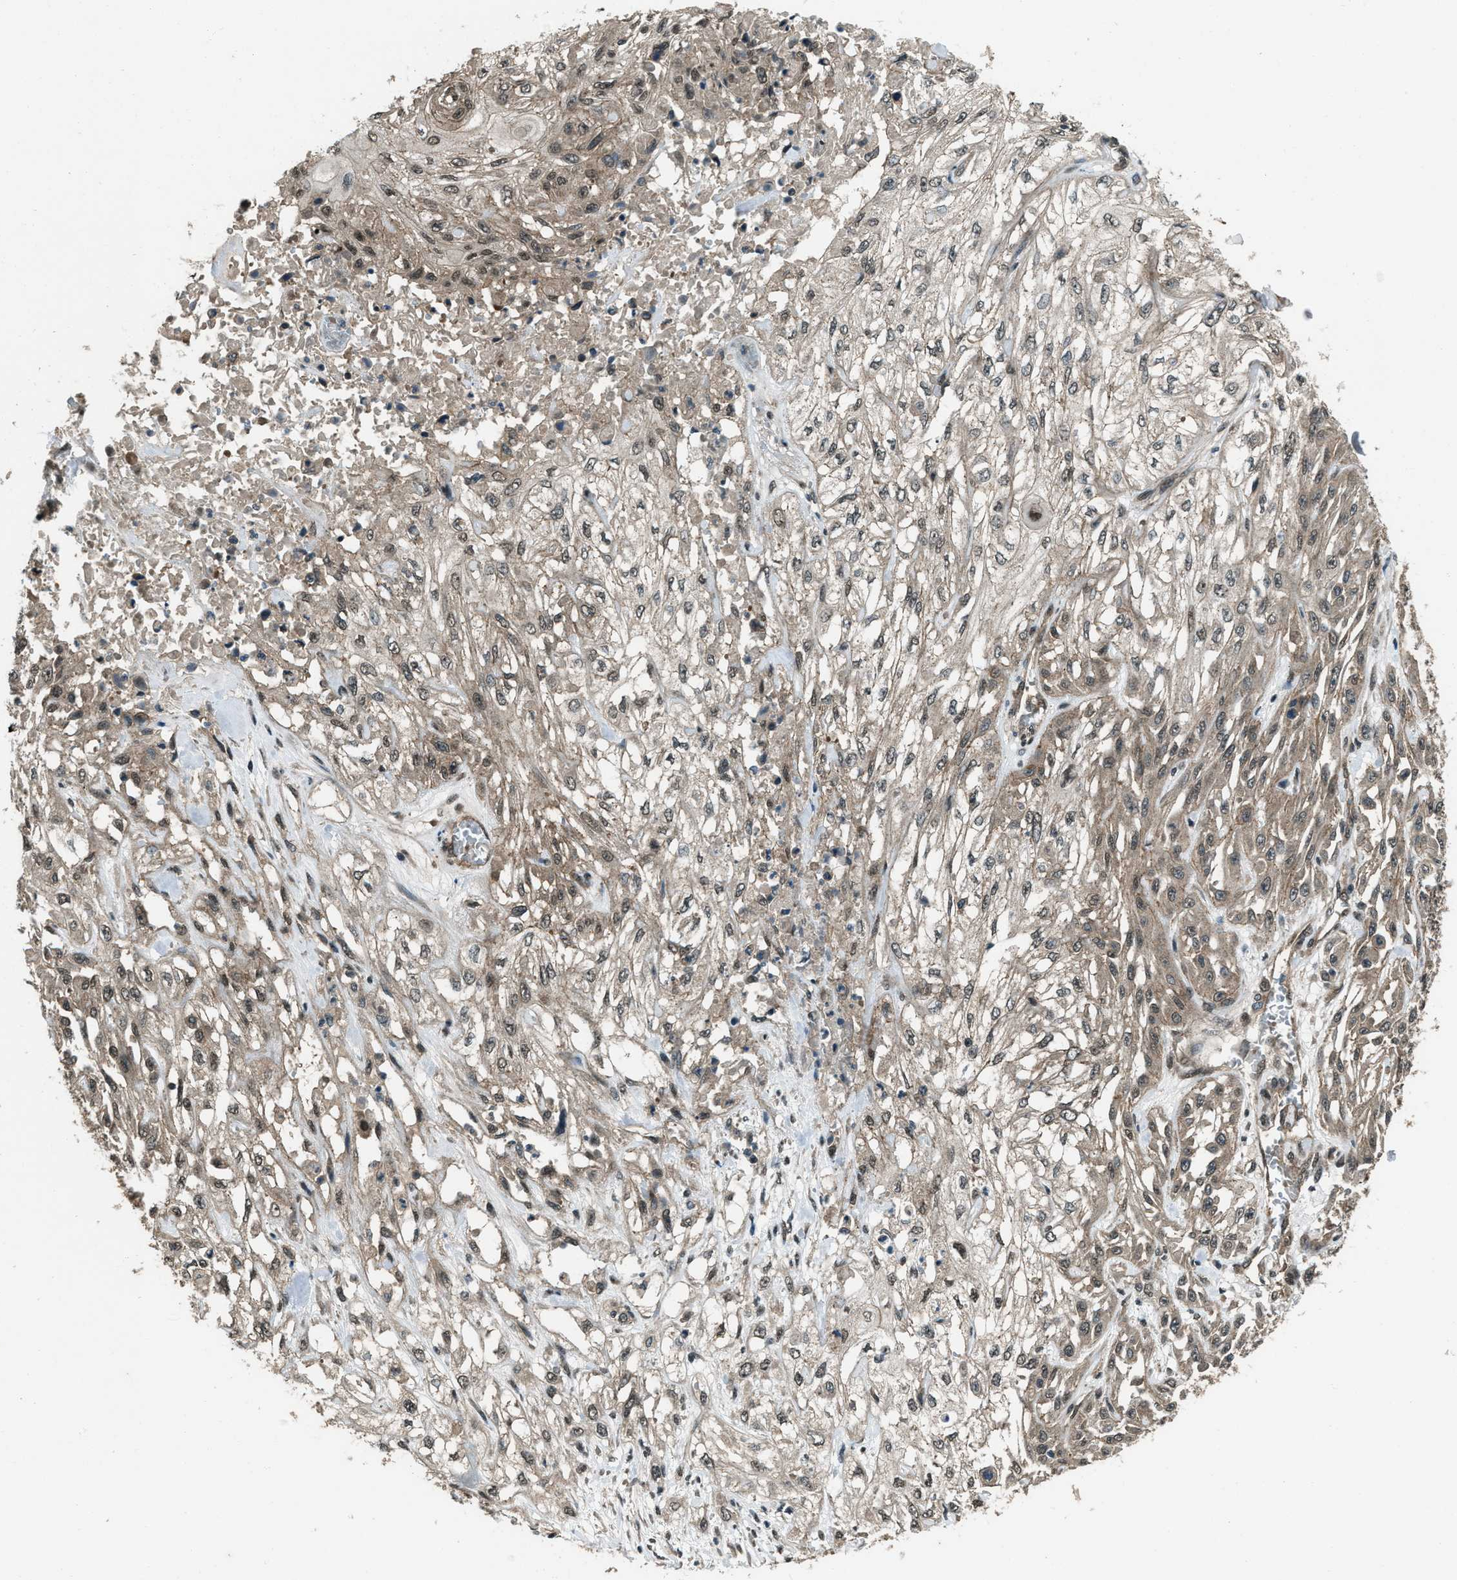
{"staining": {"intensity": "weak", "quantity": ">75%", "location": "cytoplasmic/membranous"}, "tissue": "skin cancer", "cell_type": "Tumor cells", "image_type": "cancer", "snomed": [{"axis": "morphology", "description": "Squamous cell carcinoma, NOS"}, {"axis": "morphology", "description": "Squamous cell carcinoma, metastatic, NOS"}, {"axis": "topography", "description": "Skin"}, {"axis": "topography", "description": "Lymph node"}], "caption": "Immunohistochemical staining of human metastatic squamous cell carcinoma (skin) reveals low levels of weak cytoplasmic/membranous protein staining in approximately >75% of tumor cells.", "gene": "SVIL", "patient": {"sex": "male", "age": 75}}